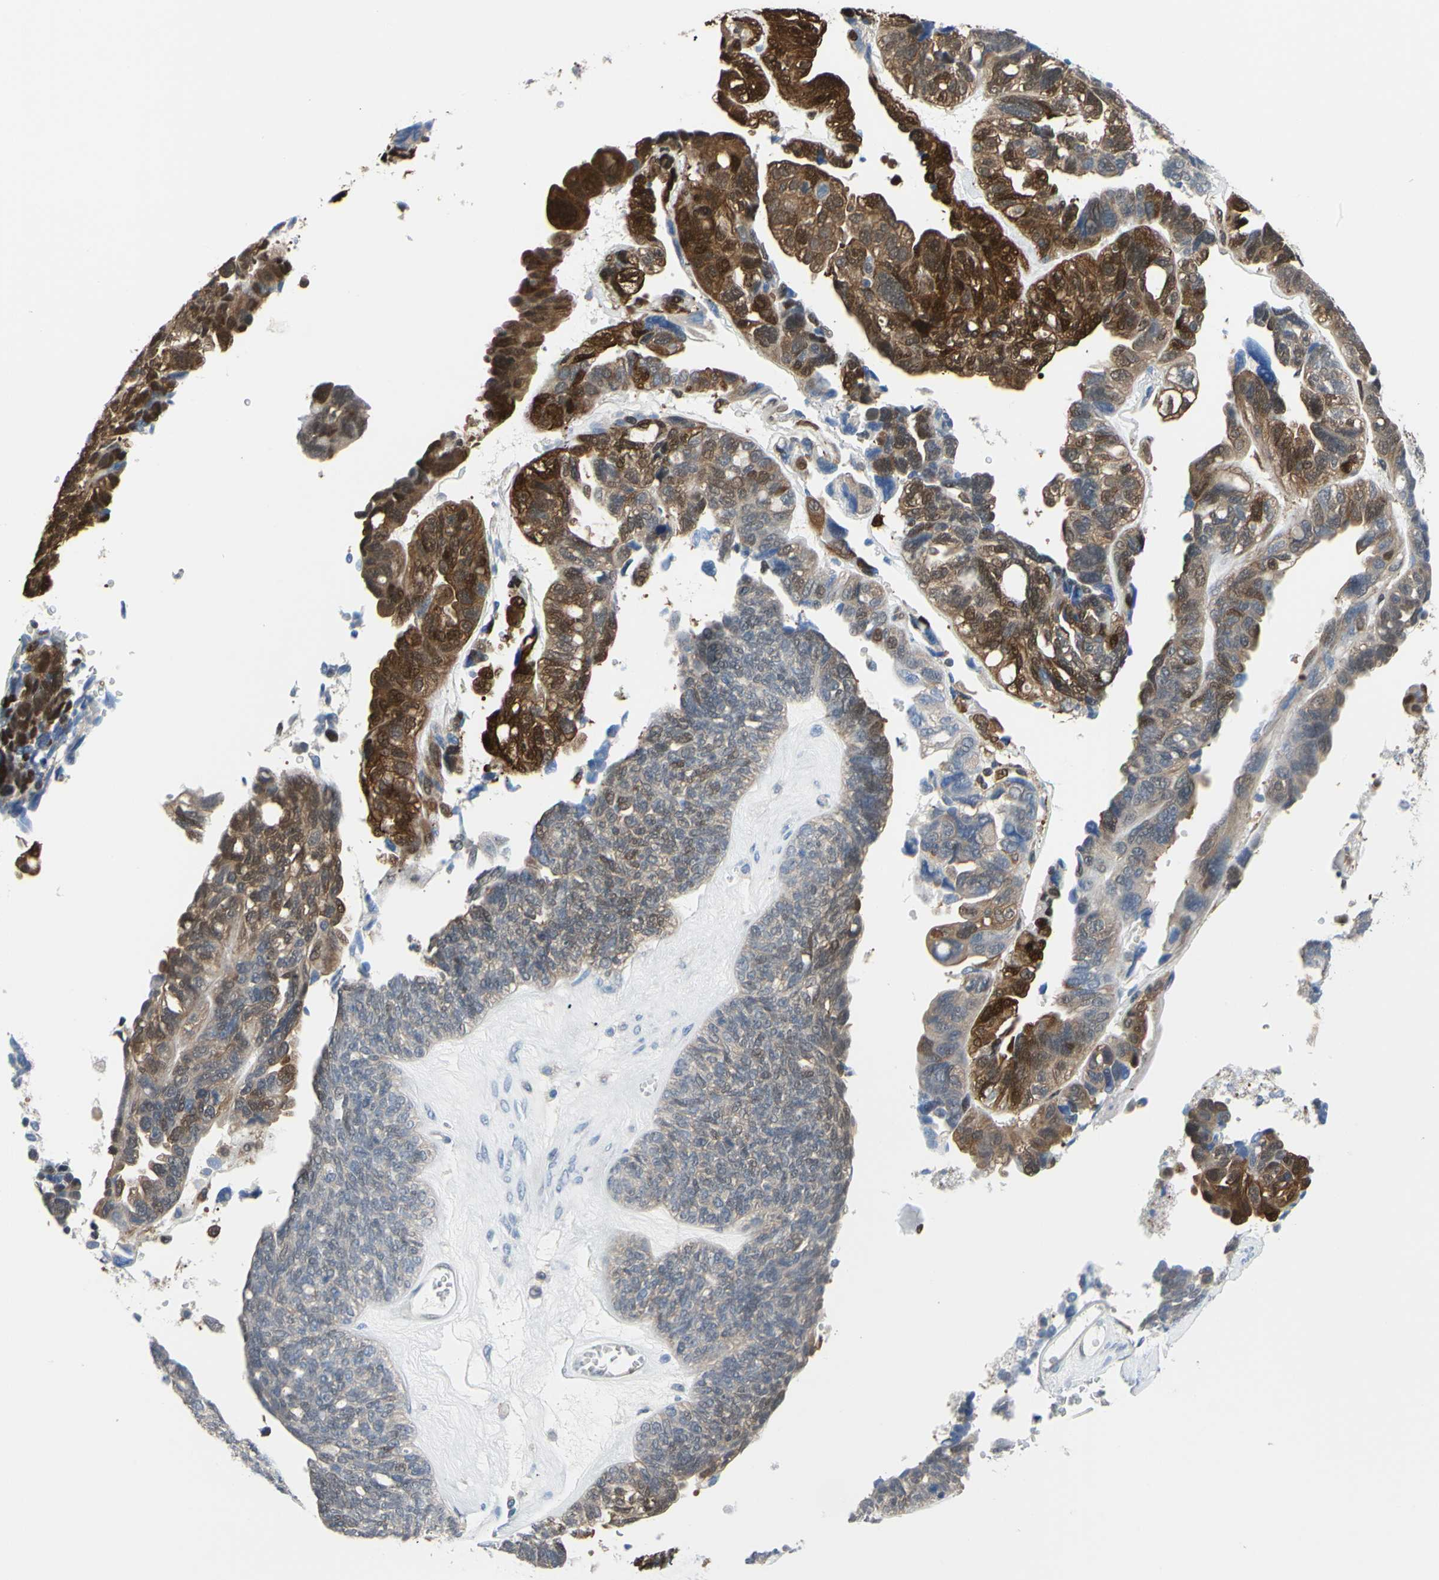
{"staining": {"intensity": "strong", "quantity": "25%-75%", "location": "cytoplasmic/membranous,nuclear"}, "tissue": "ovarian cancer", "cell_type": "Tumor cells", "image_type": "cancer", "snomed": [{"axis": "morphology", "description": "Cystadenocarcinoma, serous, NOS"}, {"axis": "topography", "description": "Ovary"}], "caption": "Immunohistochemistry (IHC) (DAB) staining of human ovarian serous cystadenocarcinoma exhibits strong cytoplasmic/membranous and nuclear protein staining in approximately 25%-75% of tumor cells.", "gene": "UPK3B", "patient": {"sex": "female", "age": 79}}